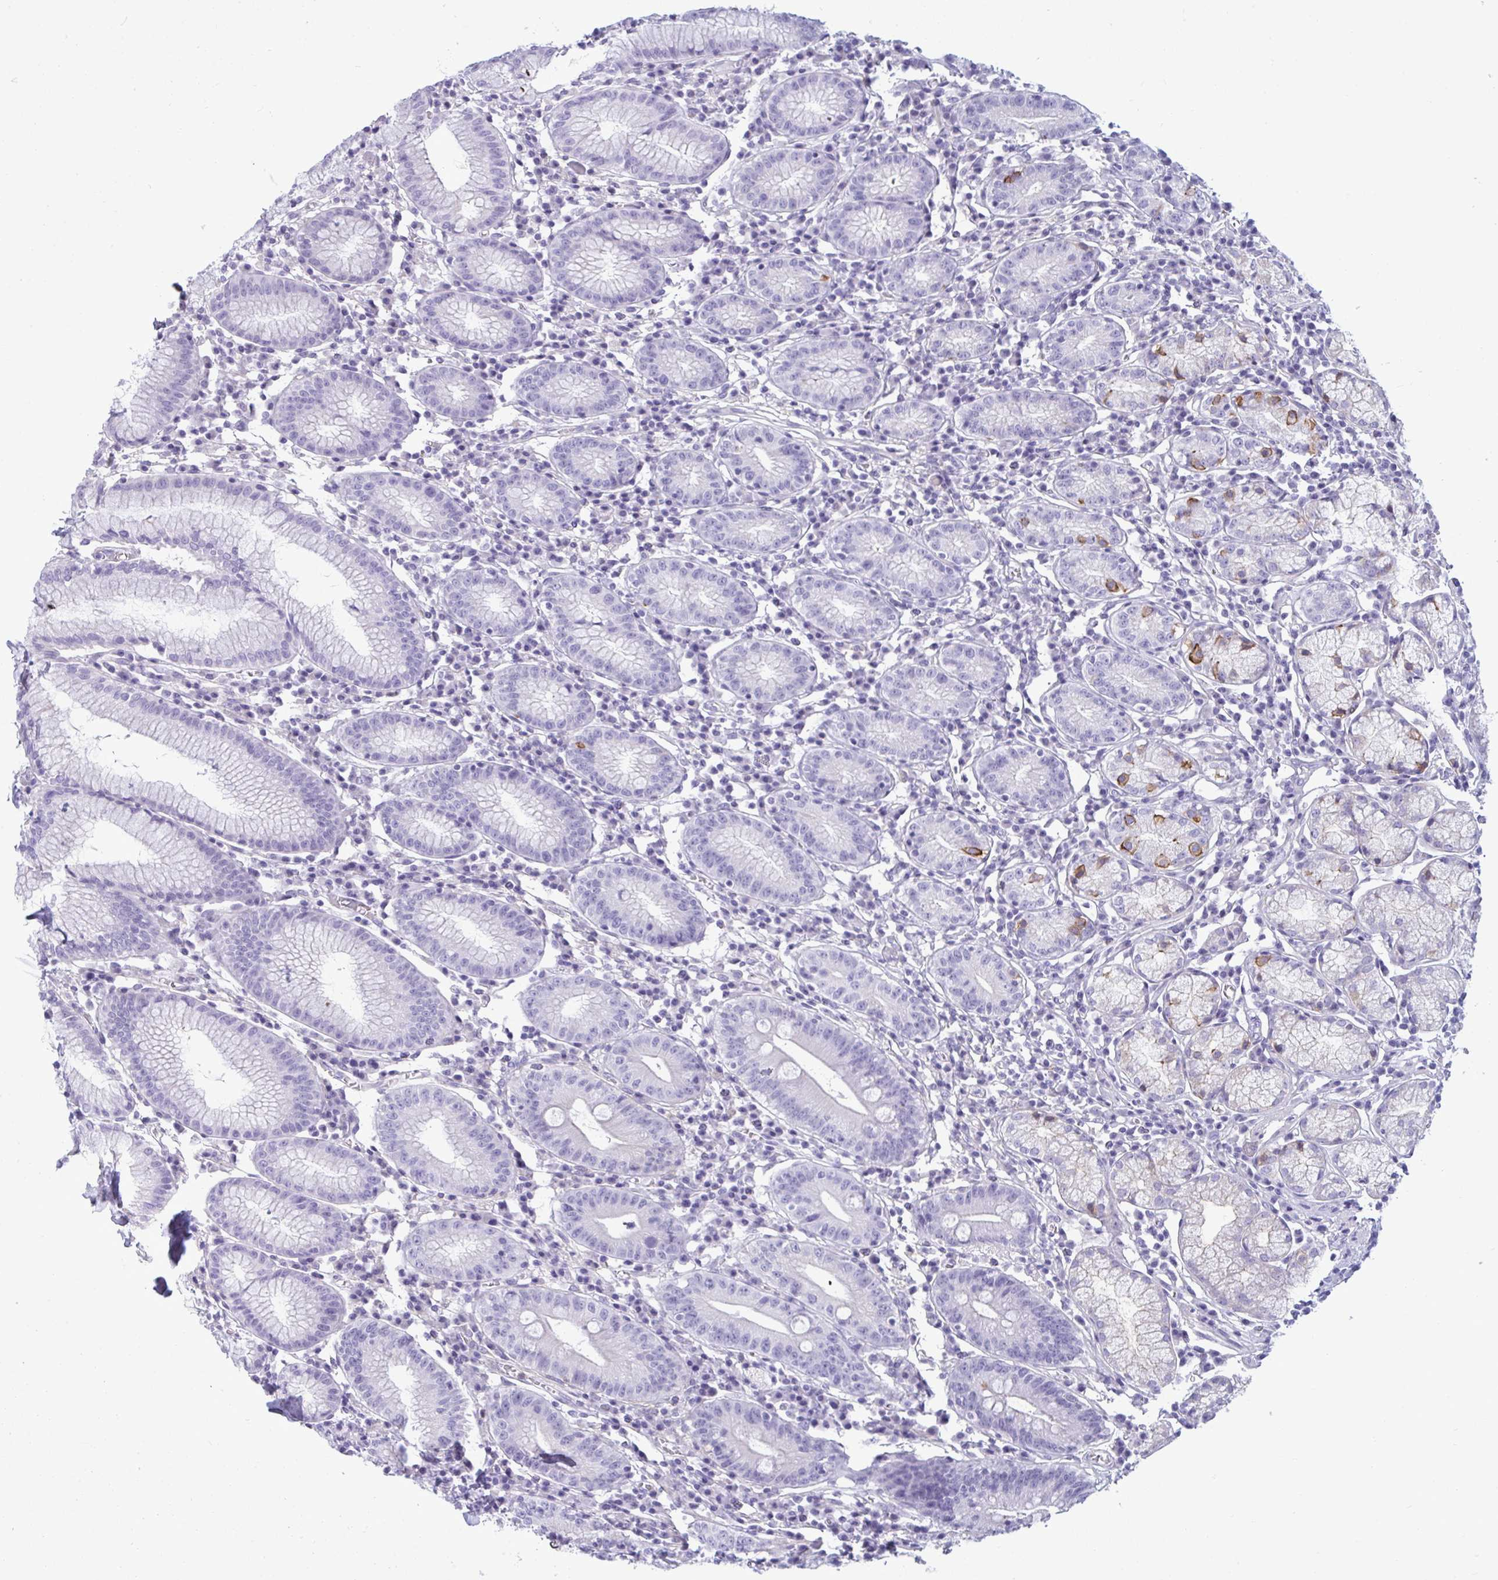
{"staining": {"intensity": "moderate", "quantity": "<25%", "location": "cytoplasmic/membranous"}, "tissue": "stomach", "cell_type": "Glandular cells", "image_type": "normal", "snomed": [{"axis": "morphology", "description": "Normal tissue, NOS"}, {"axis": "topography", "description": "Stomach"}], "caption": "Moderate cytoplasmic/membranous protein staining is appreciated in approximately <25% of glandular cells in stomach. Using DAB (brown) and hematoxylin (blue) stains, captured at high magnification using brightfield microscopy.", "gene": "MYH10", "patient": {"sex": "male", "age": 55}}